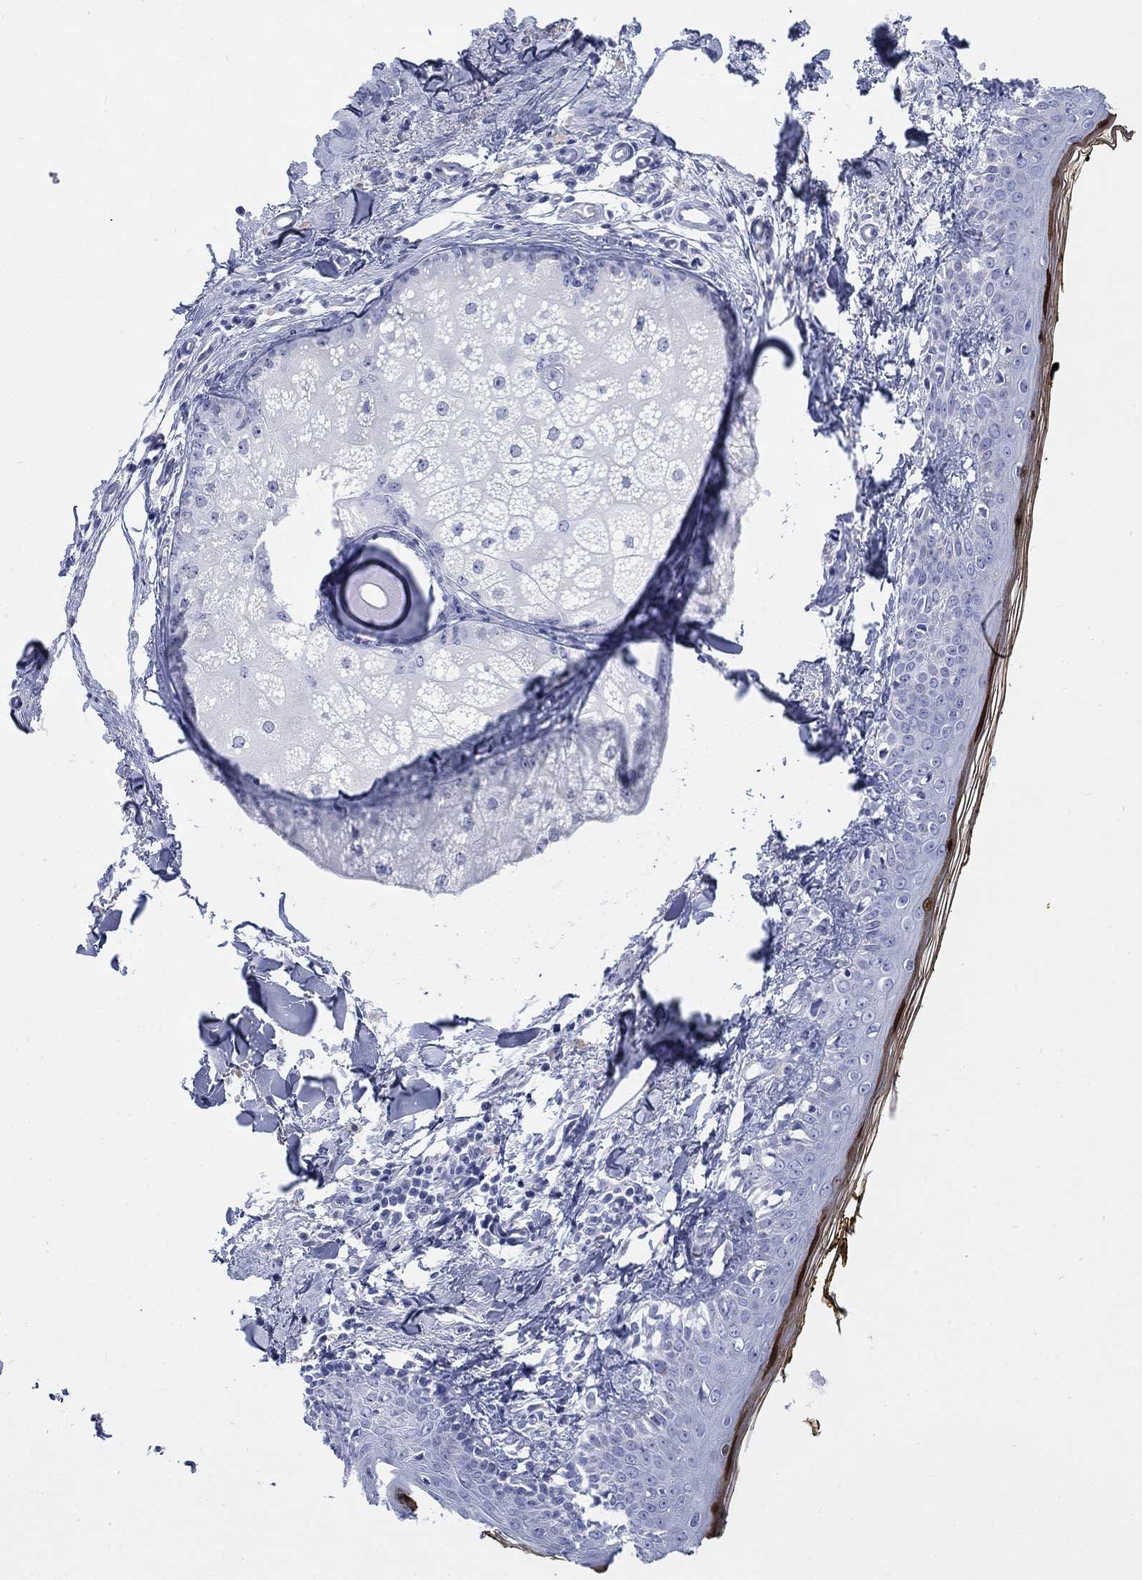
{"staining": {"intensity": "negative", "quantity": "none", "location": "none"}, "tissue": "skin", "cell_type": "Fibroblasts", "image_type": "normal", "snomed": [{"axis": "morphology", "description": "Normal tissue, NOS"}, {"axis": "topography", "description": "Skin"}], "caption": "Immunohistochemical staining of normal human skin shows no significant staining in fibroblasts. (Brightfield microscopy of DAB IHC at high magnification).", "gene": "KRT76", "patient": {"sex": "male", "age": 76}}